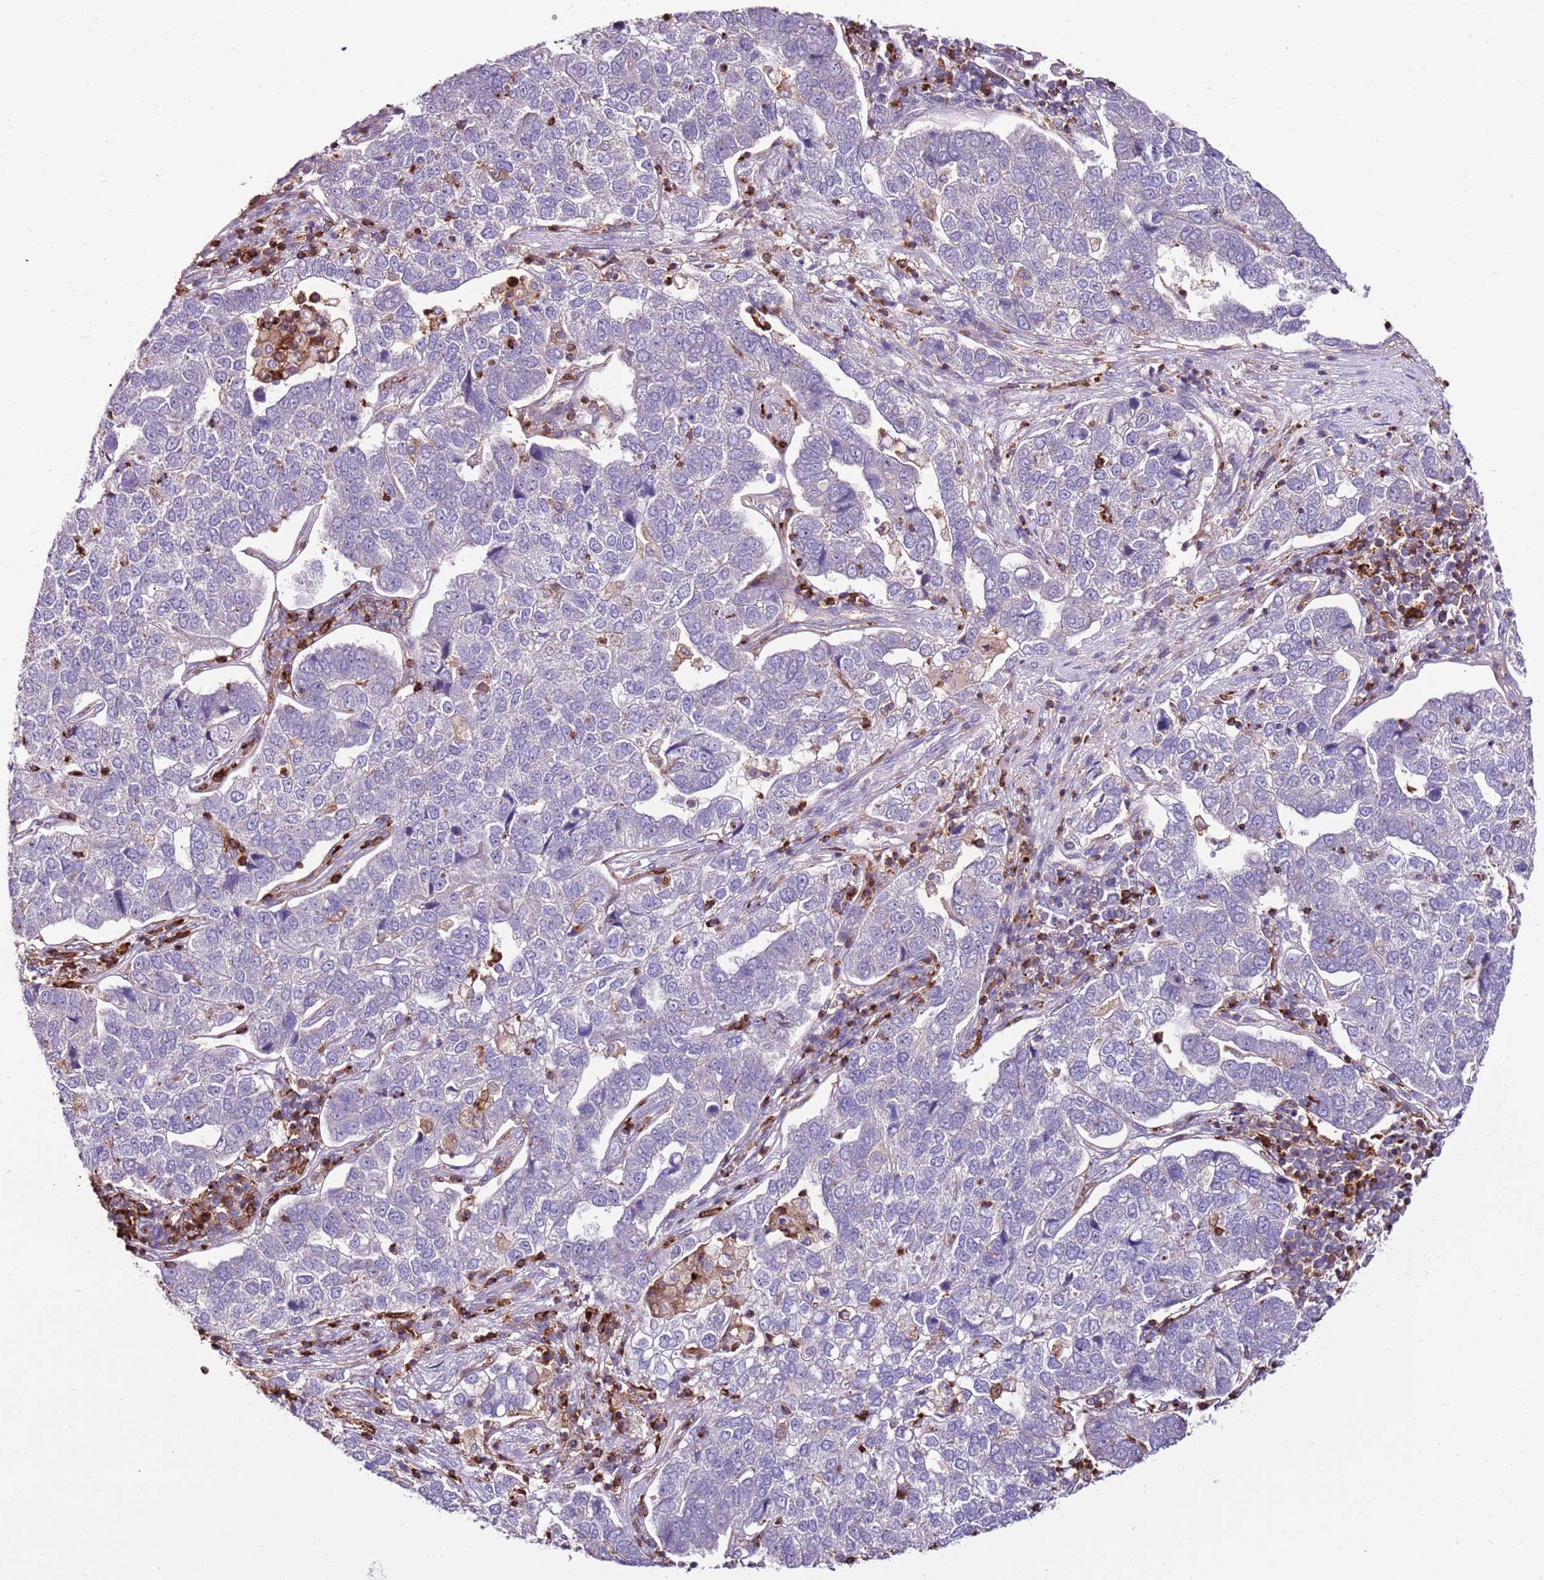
{"staining": {"intensity": "negative", "quantity": "none", "location": "none"}, "tissue": "pancreatic cancer", "cell_type": "Tumor cells", "image_type": "cancer", "snomed": [{"axis": "morphology", "description": "Adenocarcinoma, NOS"}, {"axis": "topography", "description": "Pancreas"}], "caption": "Pancreatic adenocarcinoma was stained to show a protein in brown. There is no significant positivity in tumor cells. (DAB (3,3'-diaminobenzidine) IHC, high magnification).", "gene": "ZSWIM1", "patient": {"sex": "female", "age": 61}}